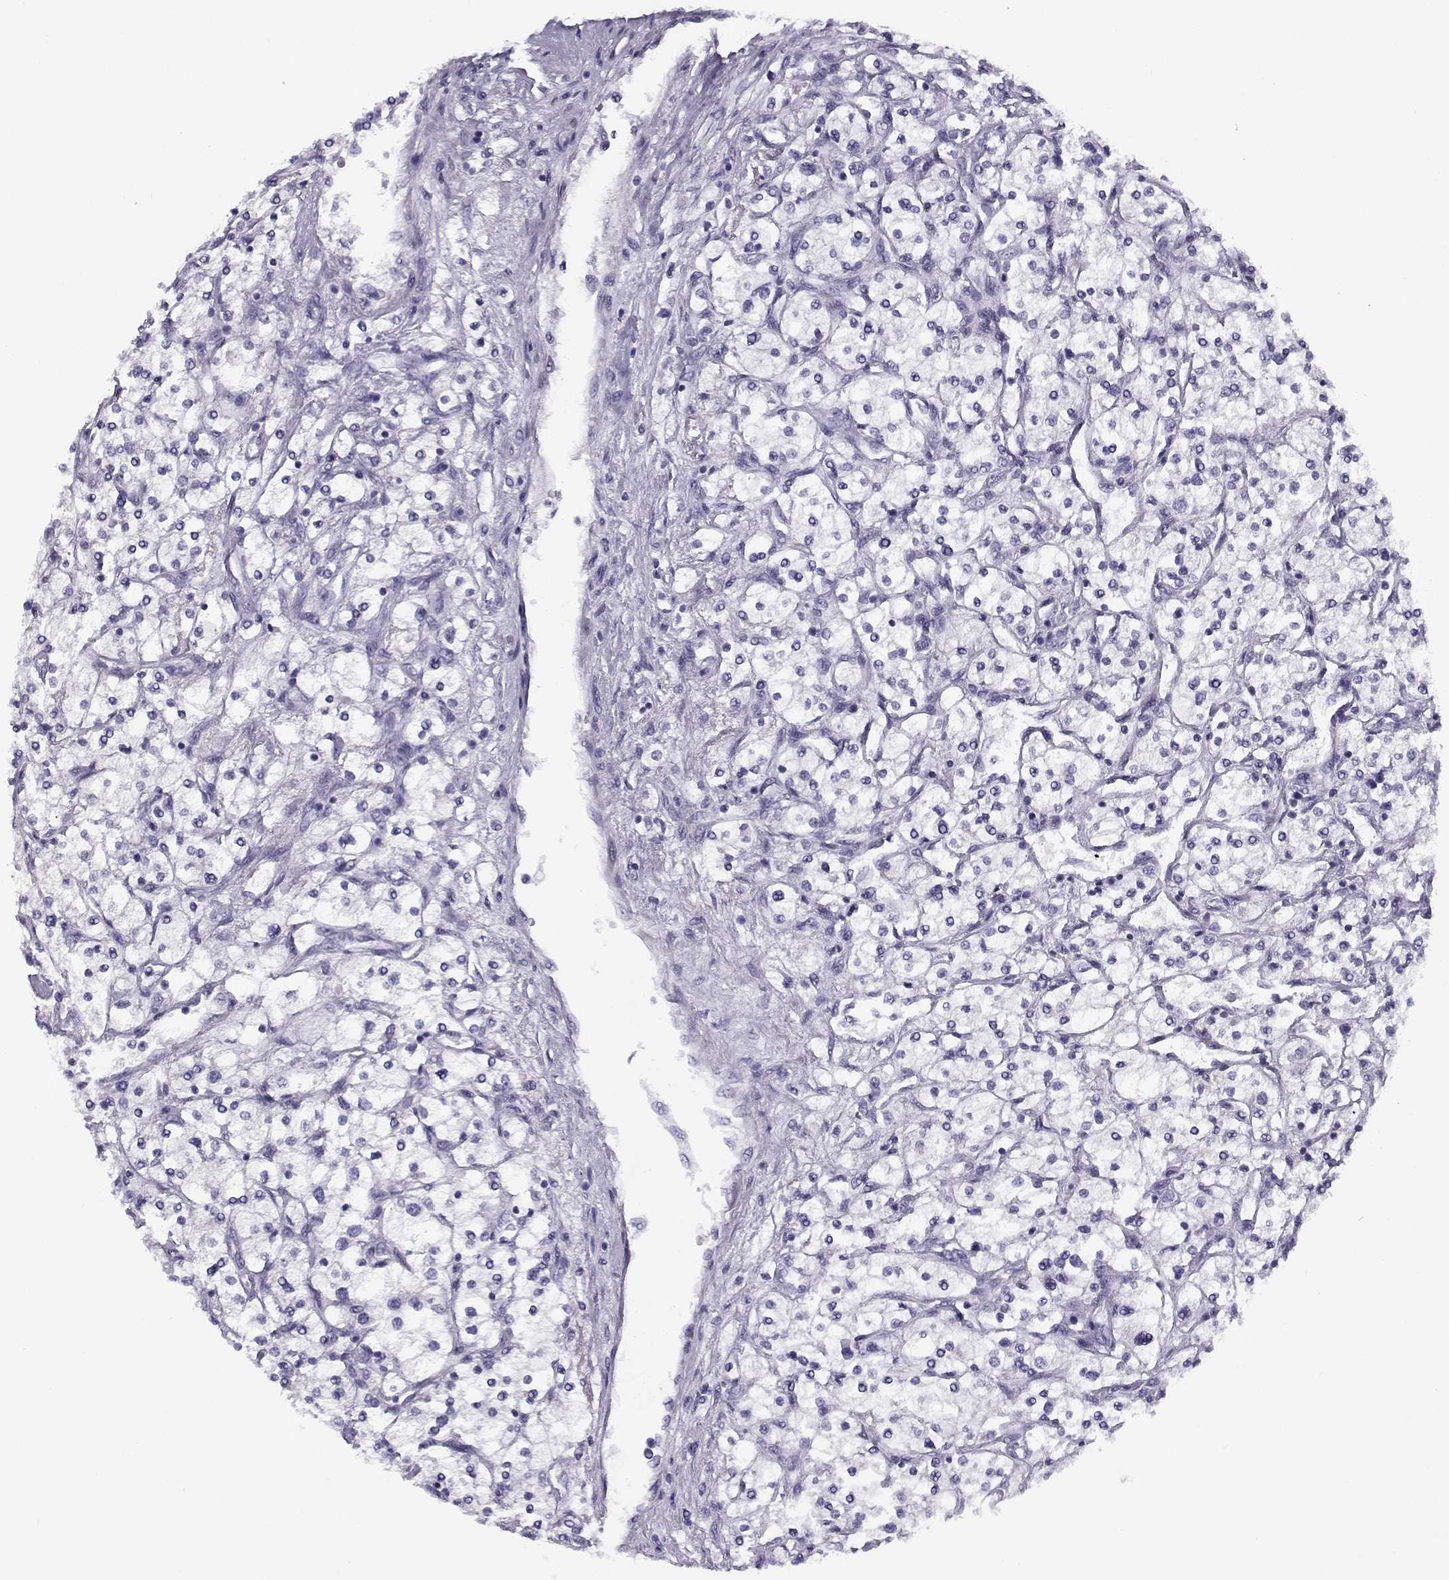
{"staining": {"intensity": "negative", "quantity": "none", "location": "none"}, "tissue": "renal cancer", "cell_type": "Tumor cells", "image_type": "cancer", "snomed": [{"axis": "morphology", "description": "Adenocarcinoma, NOS"}, {"axis": "topography", "description": "Kidney"}], "caption": "Tumor cells are negative for brown protein staining in renal cancer (adenocarcinoma).", "gene": "CREB3L3", "patient": {"sex": "male", "age": 80}}